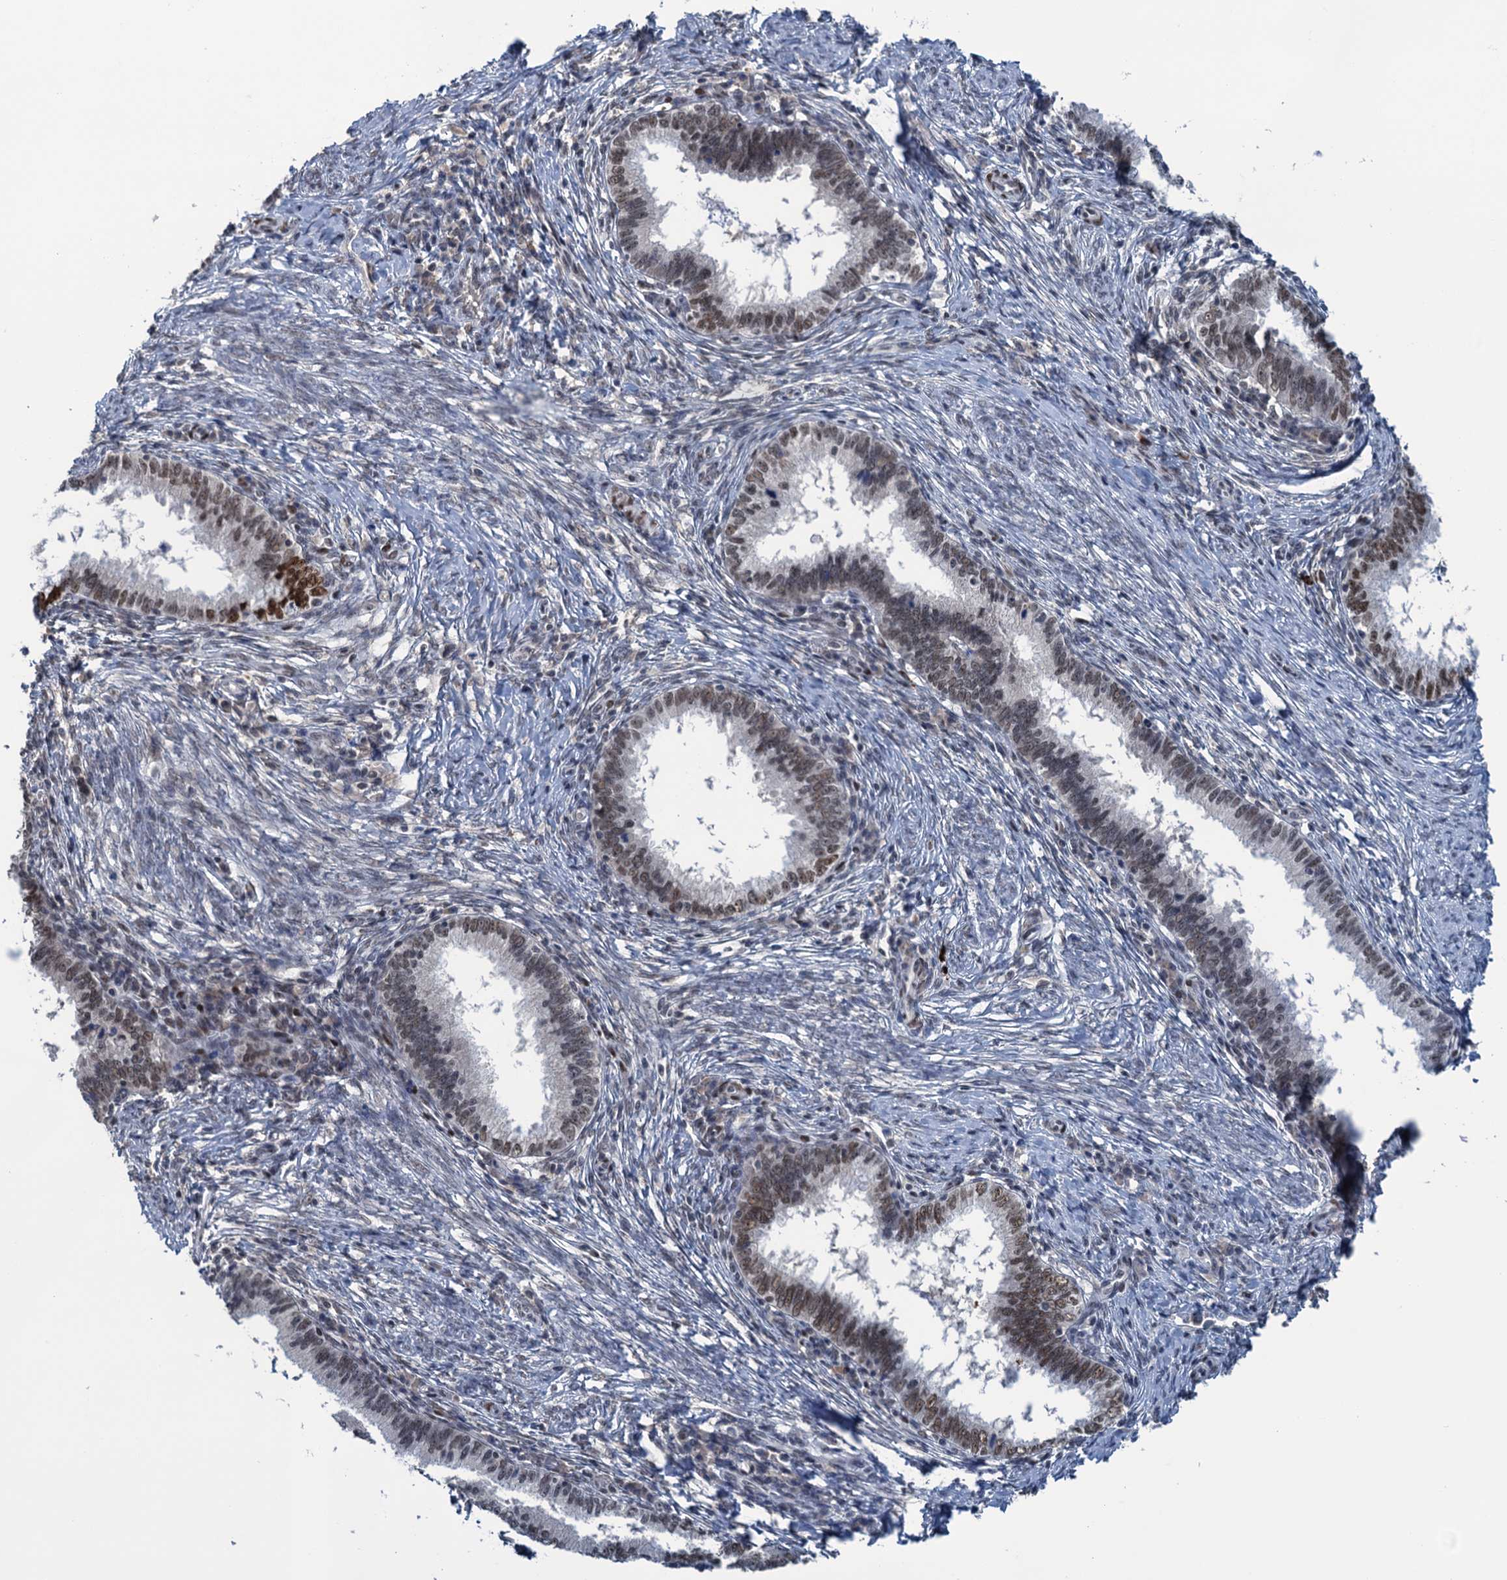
{"staining": {"intensity": "strong", "quantity": "25%-75%", "location": "nuclear"}, "tissue": "cervical cancer", "cell_type": "Tumor cells", "image_type": "cancer", "snomed": [{"axis": "morphology", "description": "Adenocarcinoma, NOS"}, {"axis": "topography", "description": "Cervix"}], "caption": "Immunohistochemical staining of cervical cancer (adenocarcinoma) exhibits high levels of strong nuclear positivity in approximately 25%-75% of tumor cells.", "gene": "SAE1", "patient": {"sex": "female", "age": 36}}